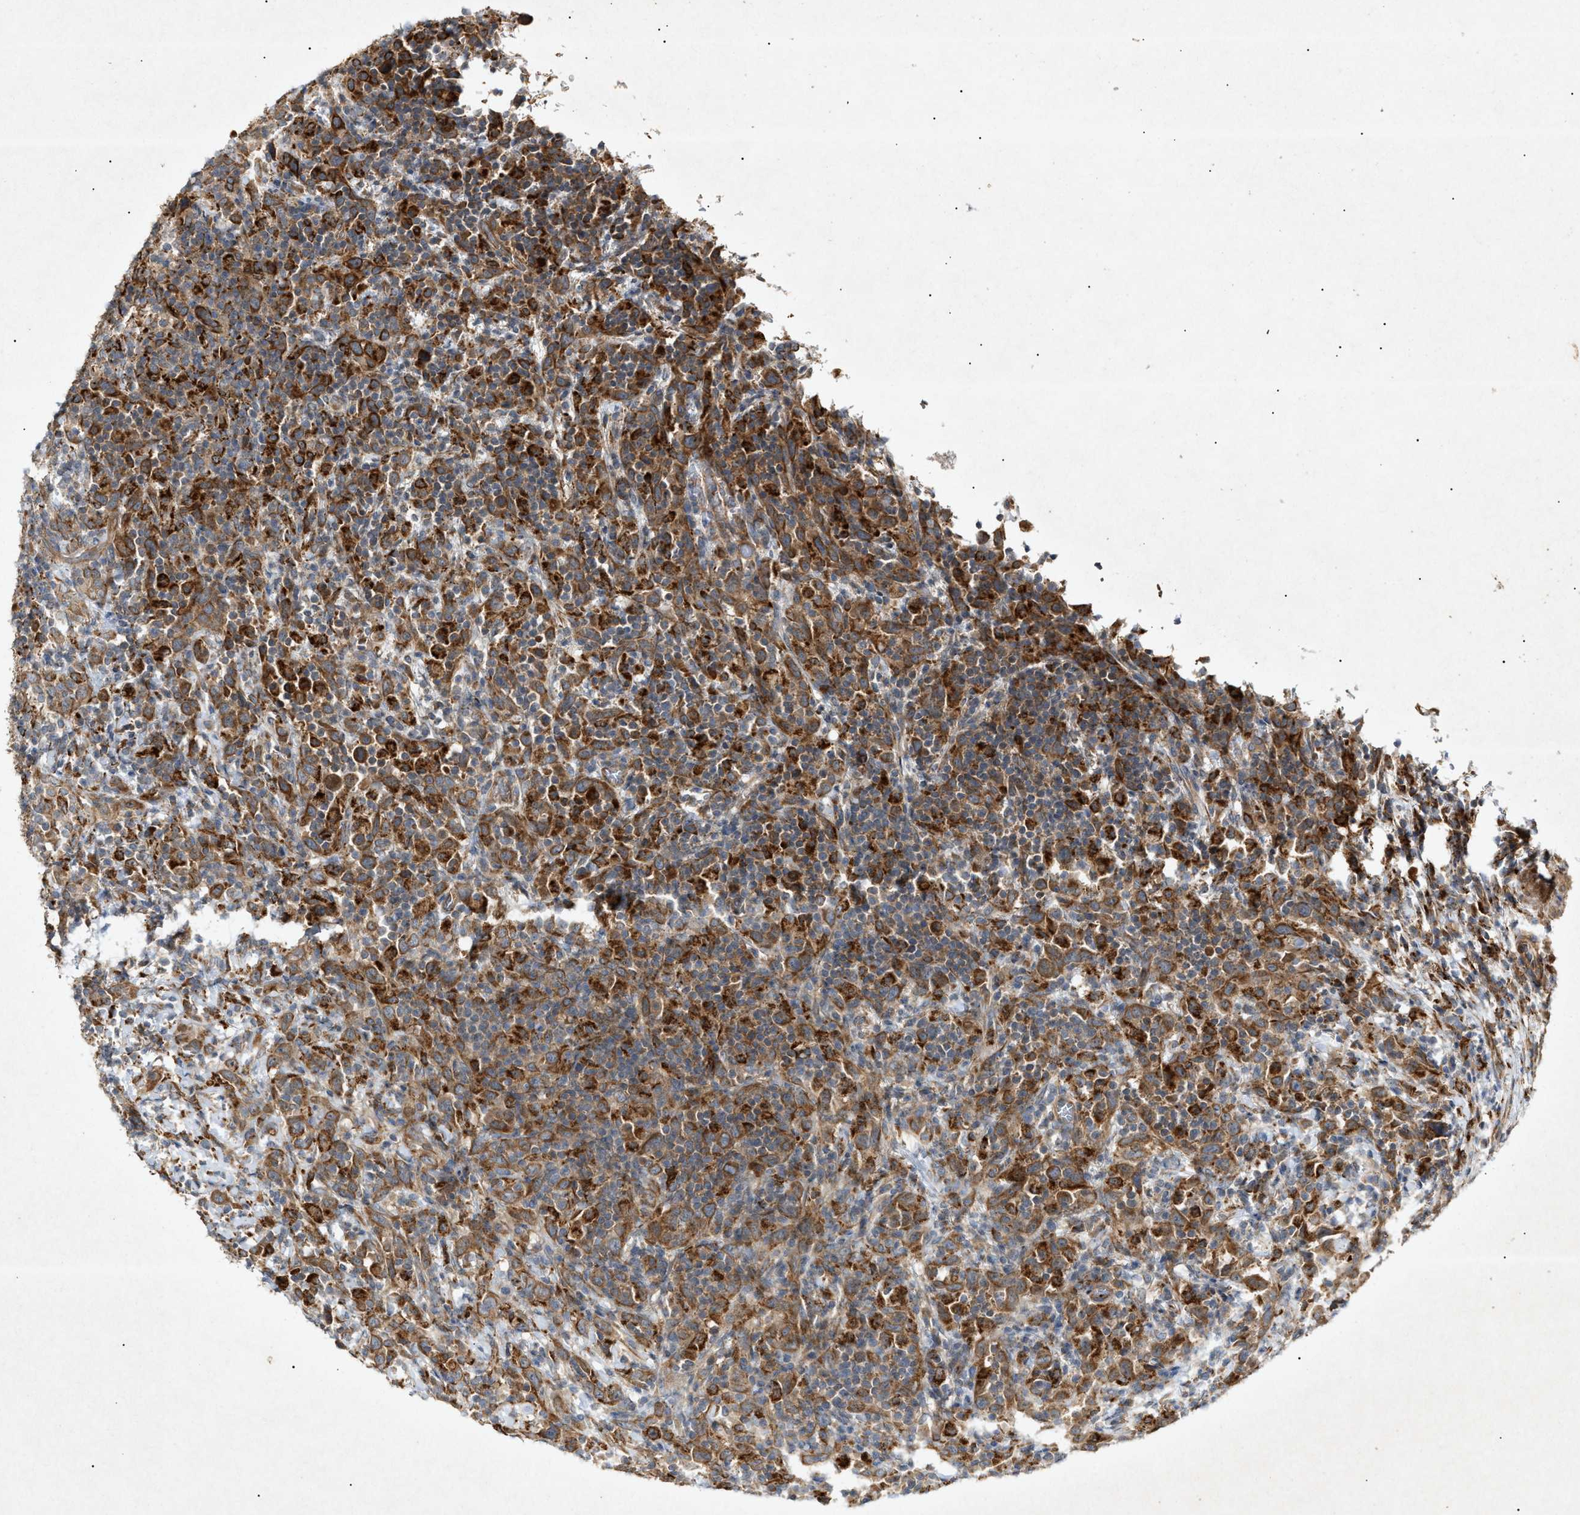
{"staining": {"intensity": "strong", "quantity": "25%-75%", "location": "cytoplasmic/membranous"}, "tissue": "urothelial cancer", "cell_type": "Tumor cells", "image_type": "cancer", "snomed": [{"axis": "morphology", "description": "Urothelial carcinoma, High grade"}, {"axis": "topography", "description": "Urinary bladder"}], "caption": "The photomicrograph demonstrates immunohistochemical staining of high-grade urothelial carcinoma. There is strong cytoplasmic/membranous positivity is appreciated in about 25%-75% of tumor cells.", "gene": "MTCH1", "patient": {"sex": "male", "age": 61}}